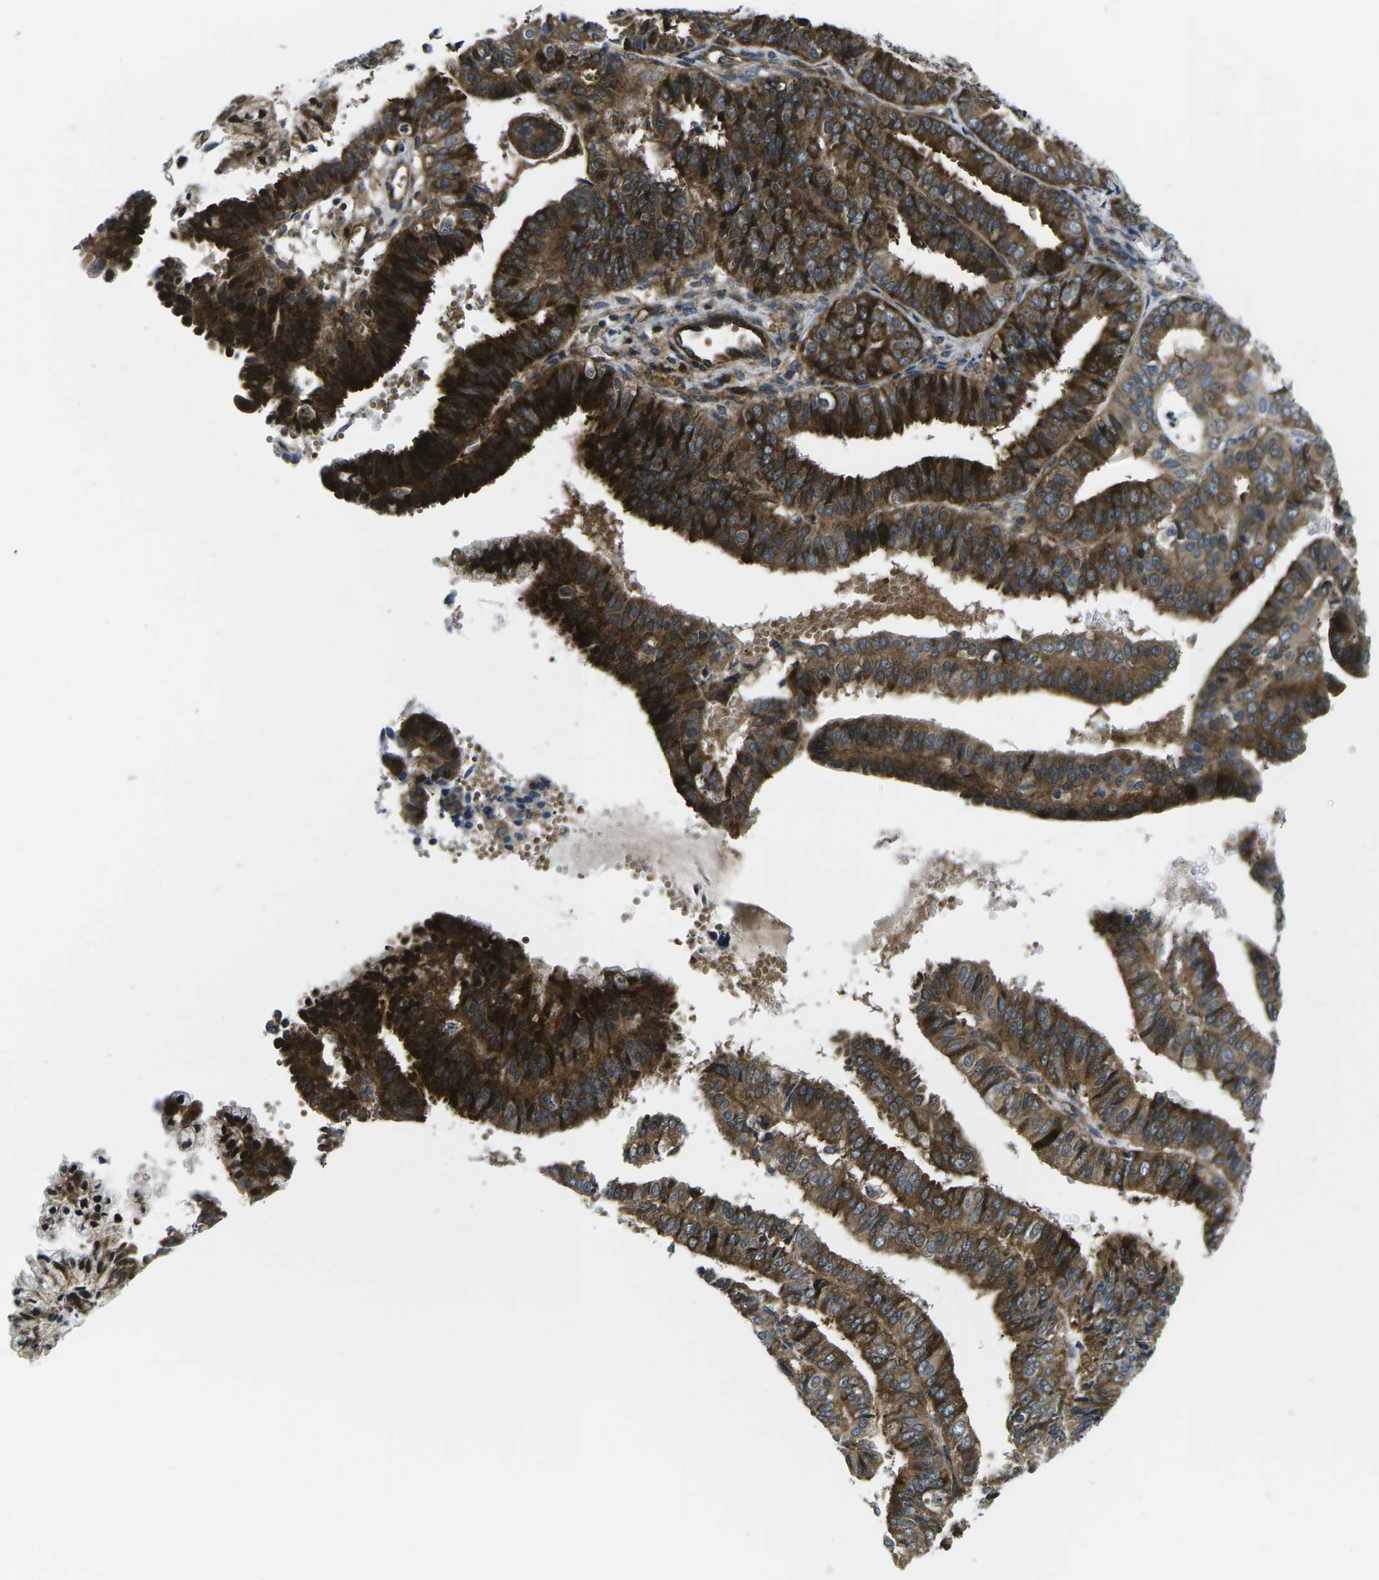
{"staining": {"intensity": "strong", "quantity": ">75%", "location": "cytoplasmic/membranous"}, "tissue": "endometrial cancer", "cell_type": "Tumor cells", "image_type": "cancer", "snomed": [{"axis": "morphology", "description": "Adenocarcinoma, NOS"}, {"axis": "topography", "description": "Endometrium"}], "caption": "The photomicrograph reveals staining of adenocarcinoma (endometrial), revealing strong cytoplasmic/membranous protein expression (brown color) within tumor cells.", "gene": "EIF4E", "patient": {"sex": "female", "age": 63}}